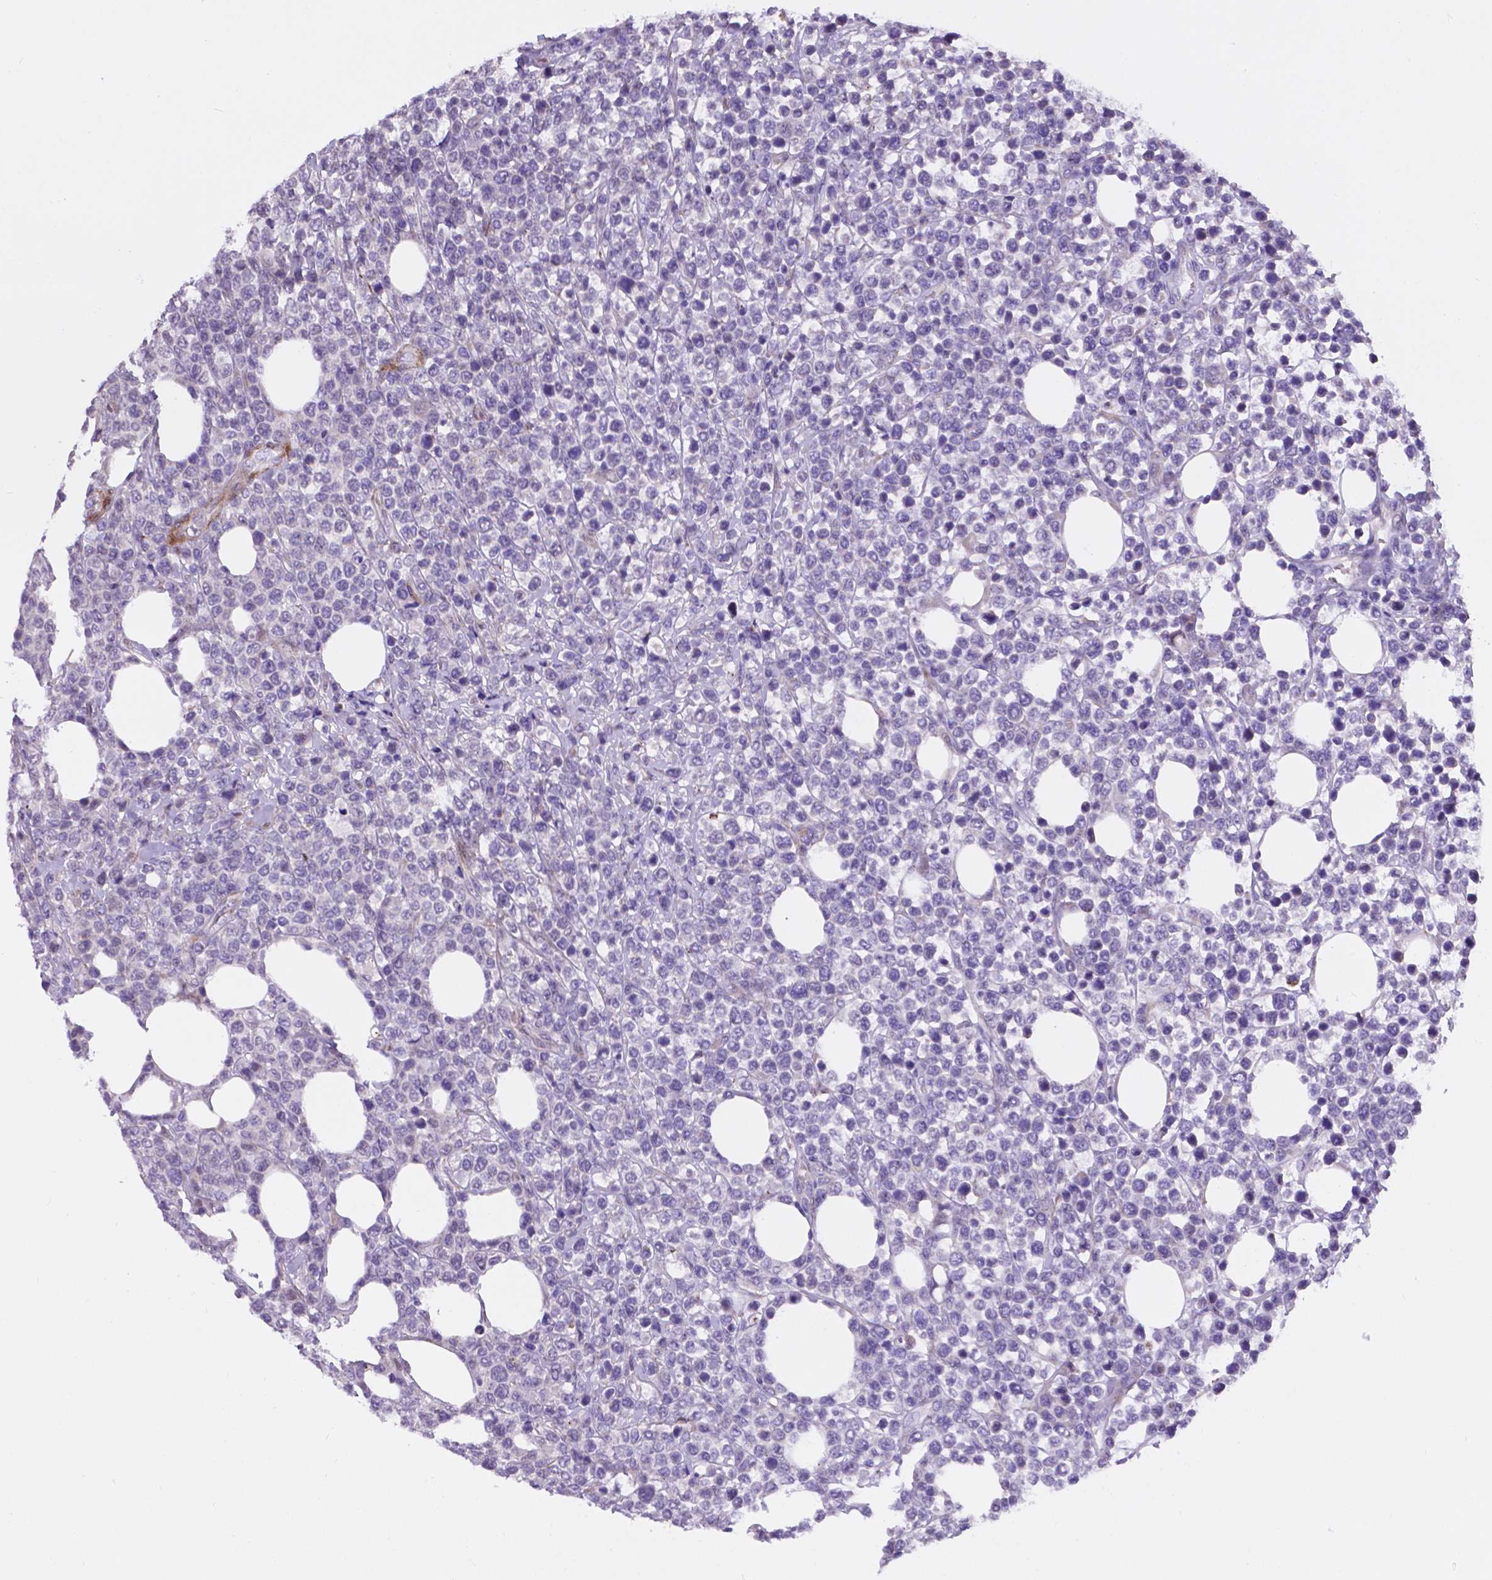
{"staining": {"intensity": "negative", "quantity": "none", "location": "none"}, "tissue": "lymphoma", "cell_type": "Tumor cells", "image_type": "cancer", "snomed": [{"axis": "morphology", "description": "Malignant lymphoma, non-Hodgkin's type, High grade"}, {"axis": "topography", "description": "Soft tissue"}], "caption": "Immunohistochemistry (IHC) of human high-grade malignant lymphoma, non-Hodgkin's type demonstrates no positivity in tumor cells.", "gene": "PFKFB4", "patient": {"sex": "female", "age": 56}}